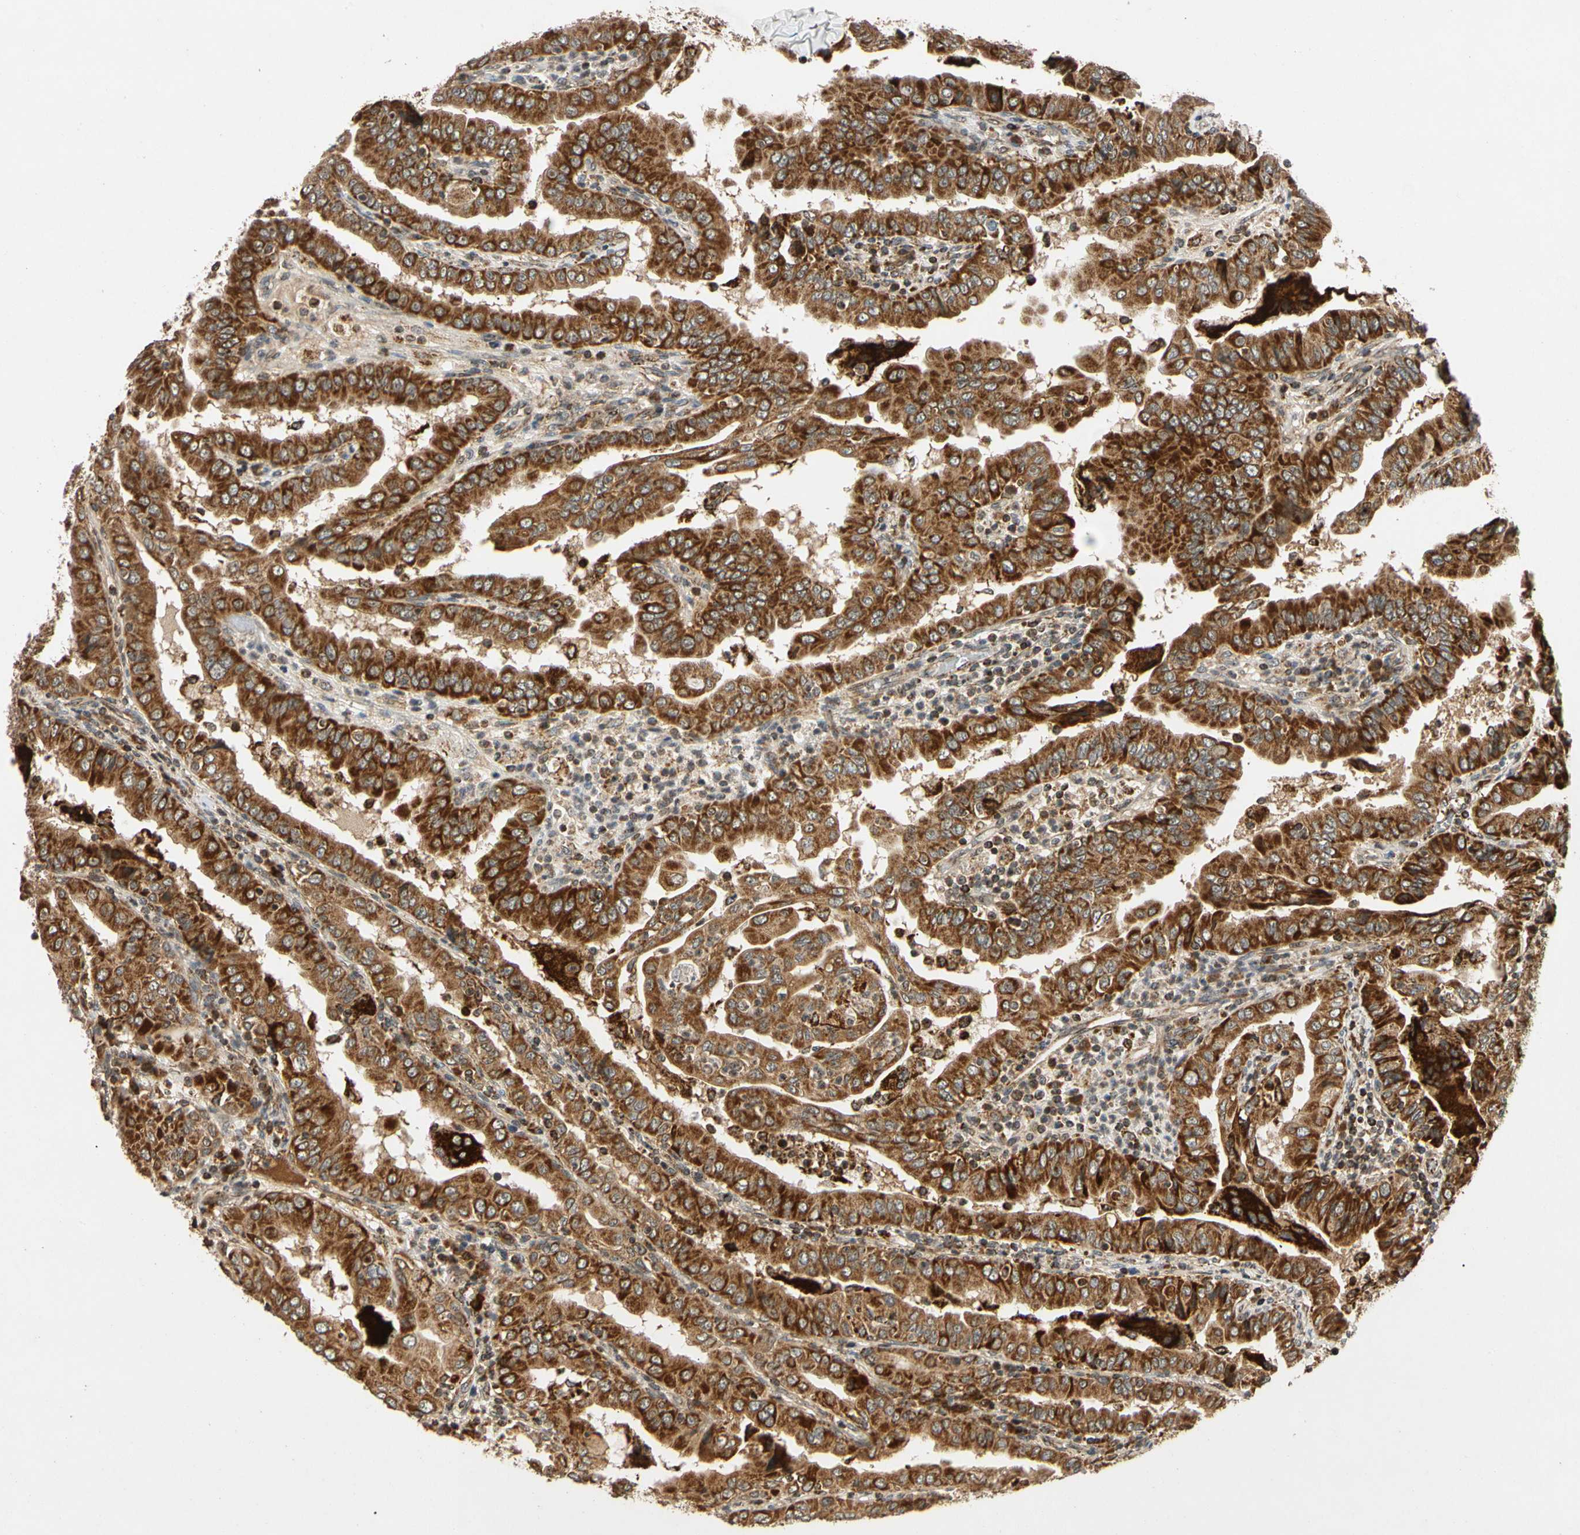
{"staining": {"intensity": "strong", "quantity": ">75%", "location": "cytoplasmic/membranous"}, "tissue": "thyroid cancer", "cell_type": "Tumor cells", "image_type": "cancer", "snomed": [{"axis": "morphology", "description": "Papillary adenocarcinoma, NOS"}, {"axis": "topography", "description": "Thyroid gland"}], "caption": "Approximately >75% of tumor cells in human thyroid cancer (papillary adenocarcinoma) show strong cytoplasmic/membranous protein expression as visualized by brown immunohistochemical staining.", "gene": "MRPS22", "patient": {"sex": "male", "age": 33}}